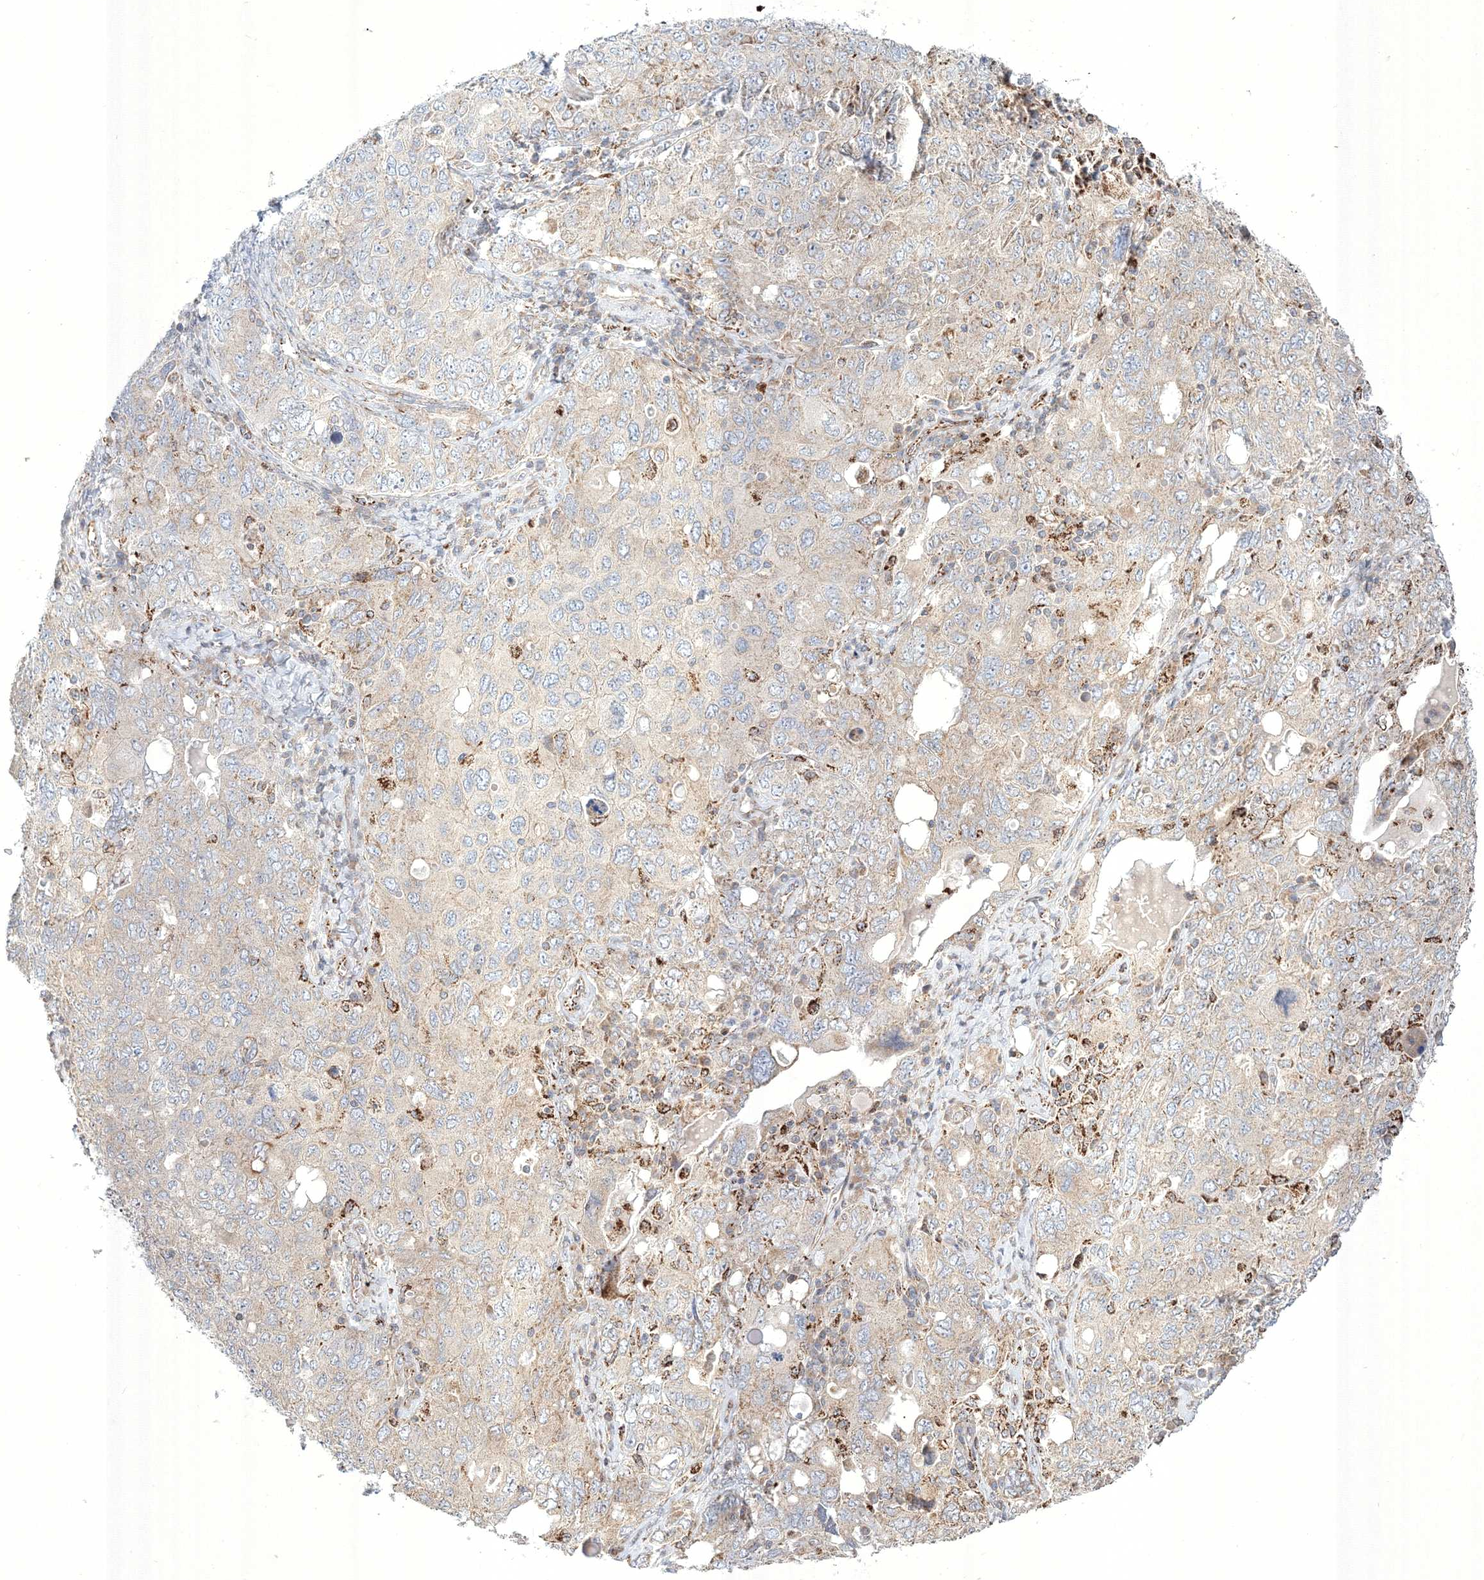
{"staining": {"intensity": "negative", "quantity": "none", "location": "none"}, "tissue": "ovarian cancer", "cell_type": "Tumor cells", "image_type": "cancer", "snomed": [{"axis": "morphology", "description": "Carcinoma, endometroid"}, {"axis": "topography", "description": "Ovary"}], "caption": "IHC micrograph of neoplastic tissue: human endometroid carcinoma (ovarian) stained with DAB exhibits no significant protein positivity in tumor cells. The staining is performed using DAB brown chromogen with nuclei counter-stained in using hematoxylin.", "gene": "WDR49", "patient": {"sex": "female", "age": 62}}